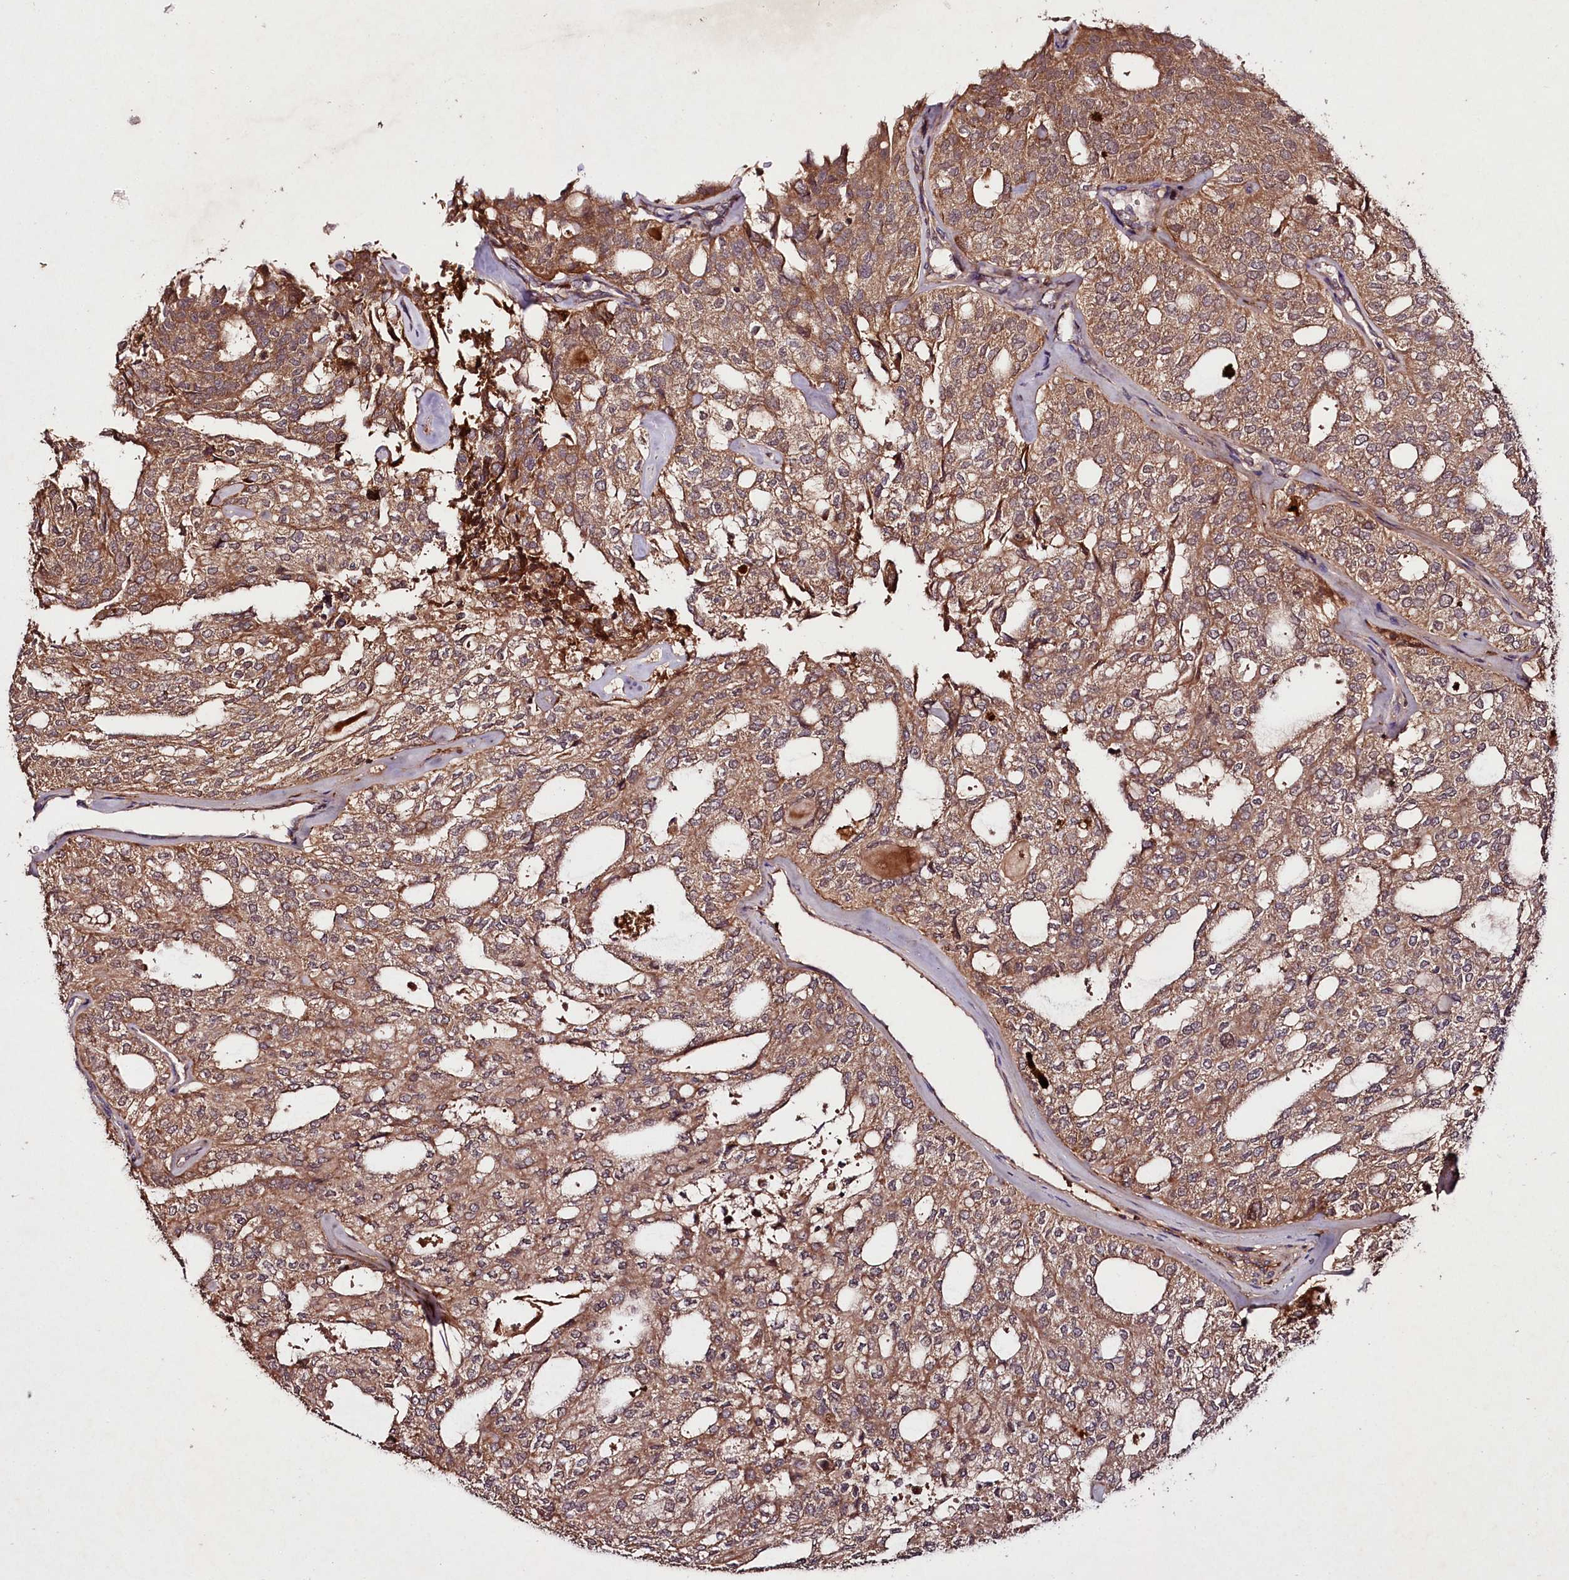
{"staining": {"intensity": "moderate", "quantity": ">75%", "location": "cytoplasmic/membranous"}, "tissue": "thyroid cancer", "cell_type": "Tumor cells", "image_type": "cancer", "snomed": [{"axis": "morphology", "description": "Follicular adenoma carcinoma, NOS"}, {"axis": "topography", "description": "Thyroid gland"}], "caption": "Immunohistochemical staining of human thyroid cancer exhibits moderate cytoplasmic/membranous protein positivity in about >75% of tumor cells.", "gene": "TNPO3", "patient": {"sex": "male", "age": 75}}